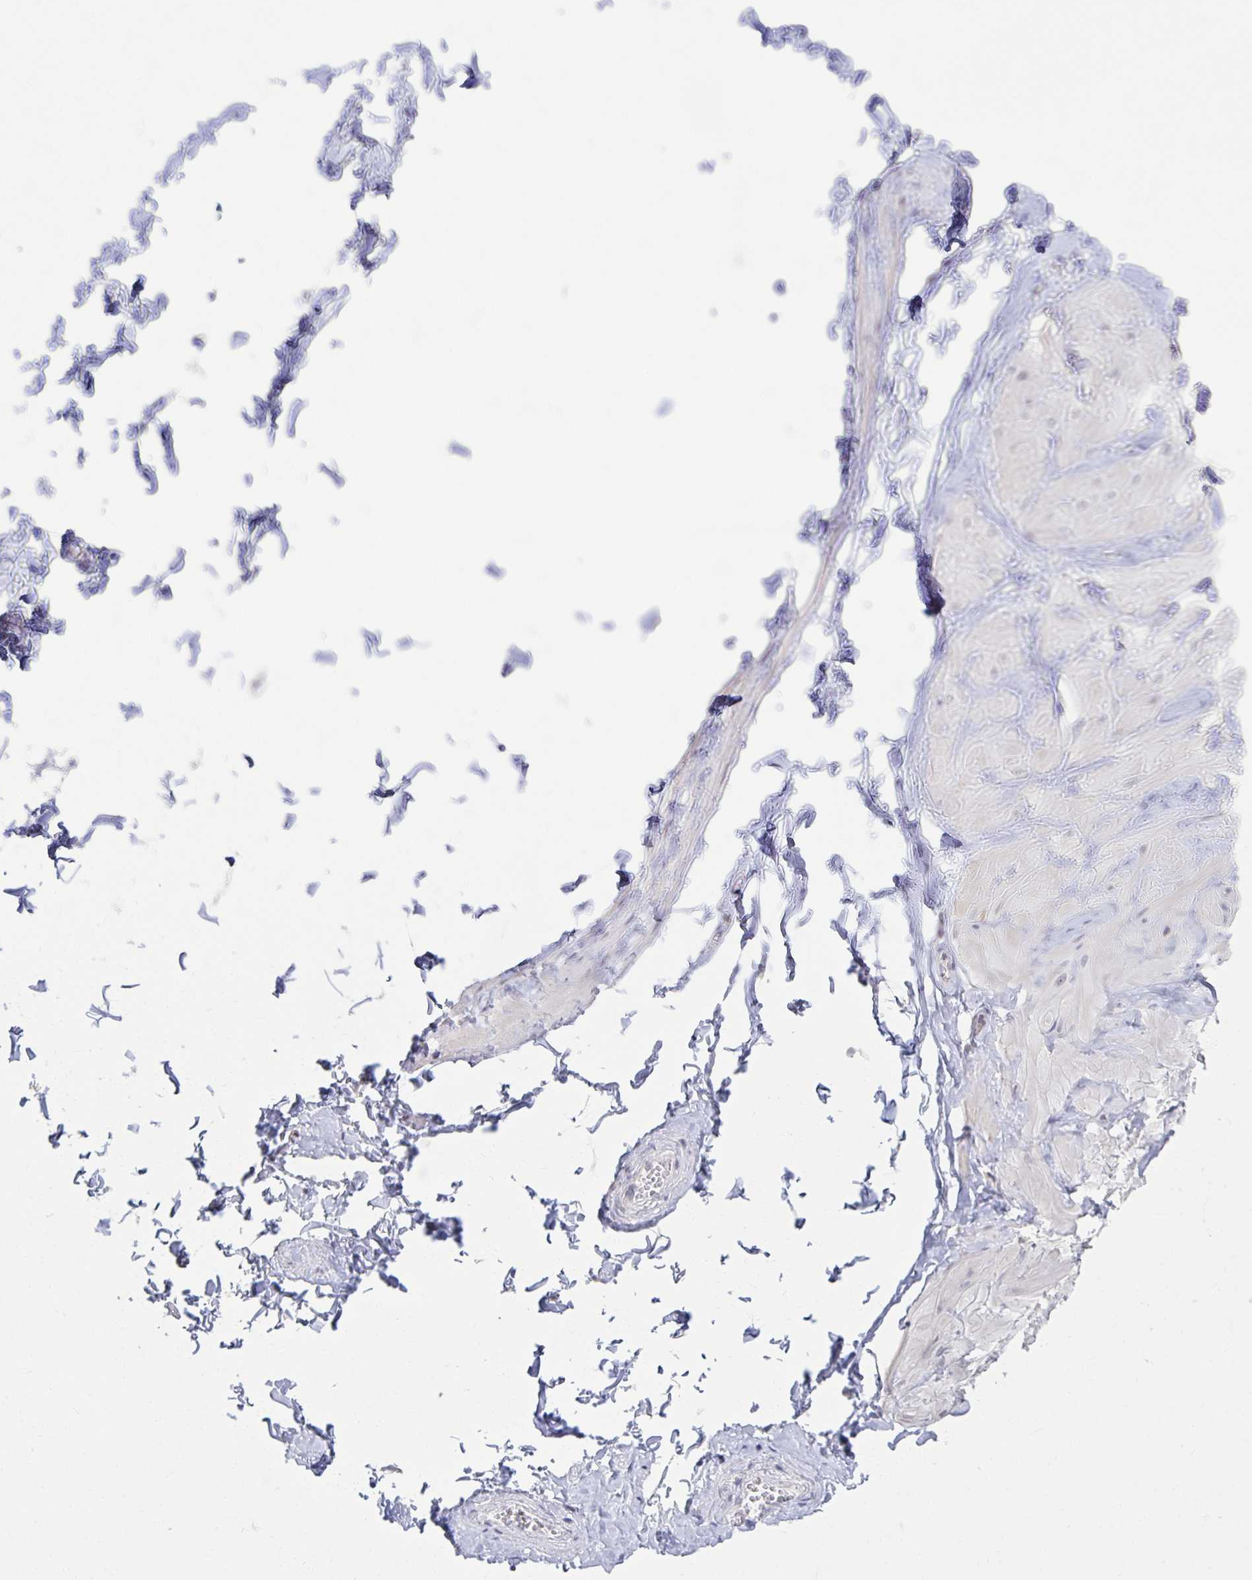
{"staining": {"intensity": "negative", "quantity": "none", "location": "none"}, "tissue": "adipose tissue", "cell_type": "Adipocytes", "image_type": "normal", "snomed": [{"axis": "morphology", "description": "Normal tissue, NOS"}, {"axis": "topography", "description": "Soft tissue"}, {"axis": "topography", "description": "Adipose tissue"}, {"axis": "topography", "description": "Vascular tissue"}, {"axis": "topography", "description": "Peripheral nerve tissue"}], "caption": "Immunohistochemistry (IHC) of normal adipose tissue exhibits no expression in adipocytes.", "gene": "ZNF692", "patient": {"sex": "male", "age": 29}}